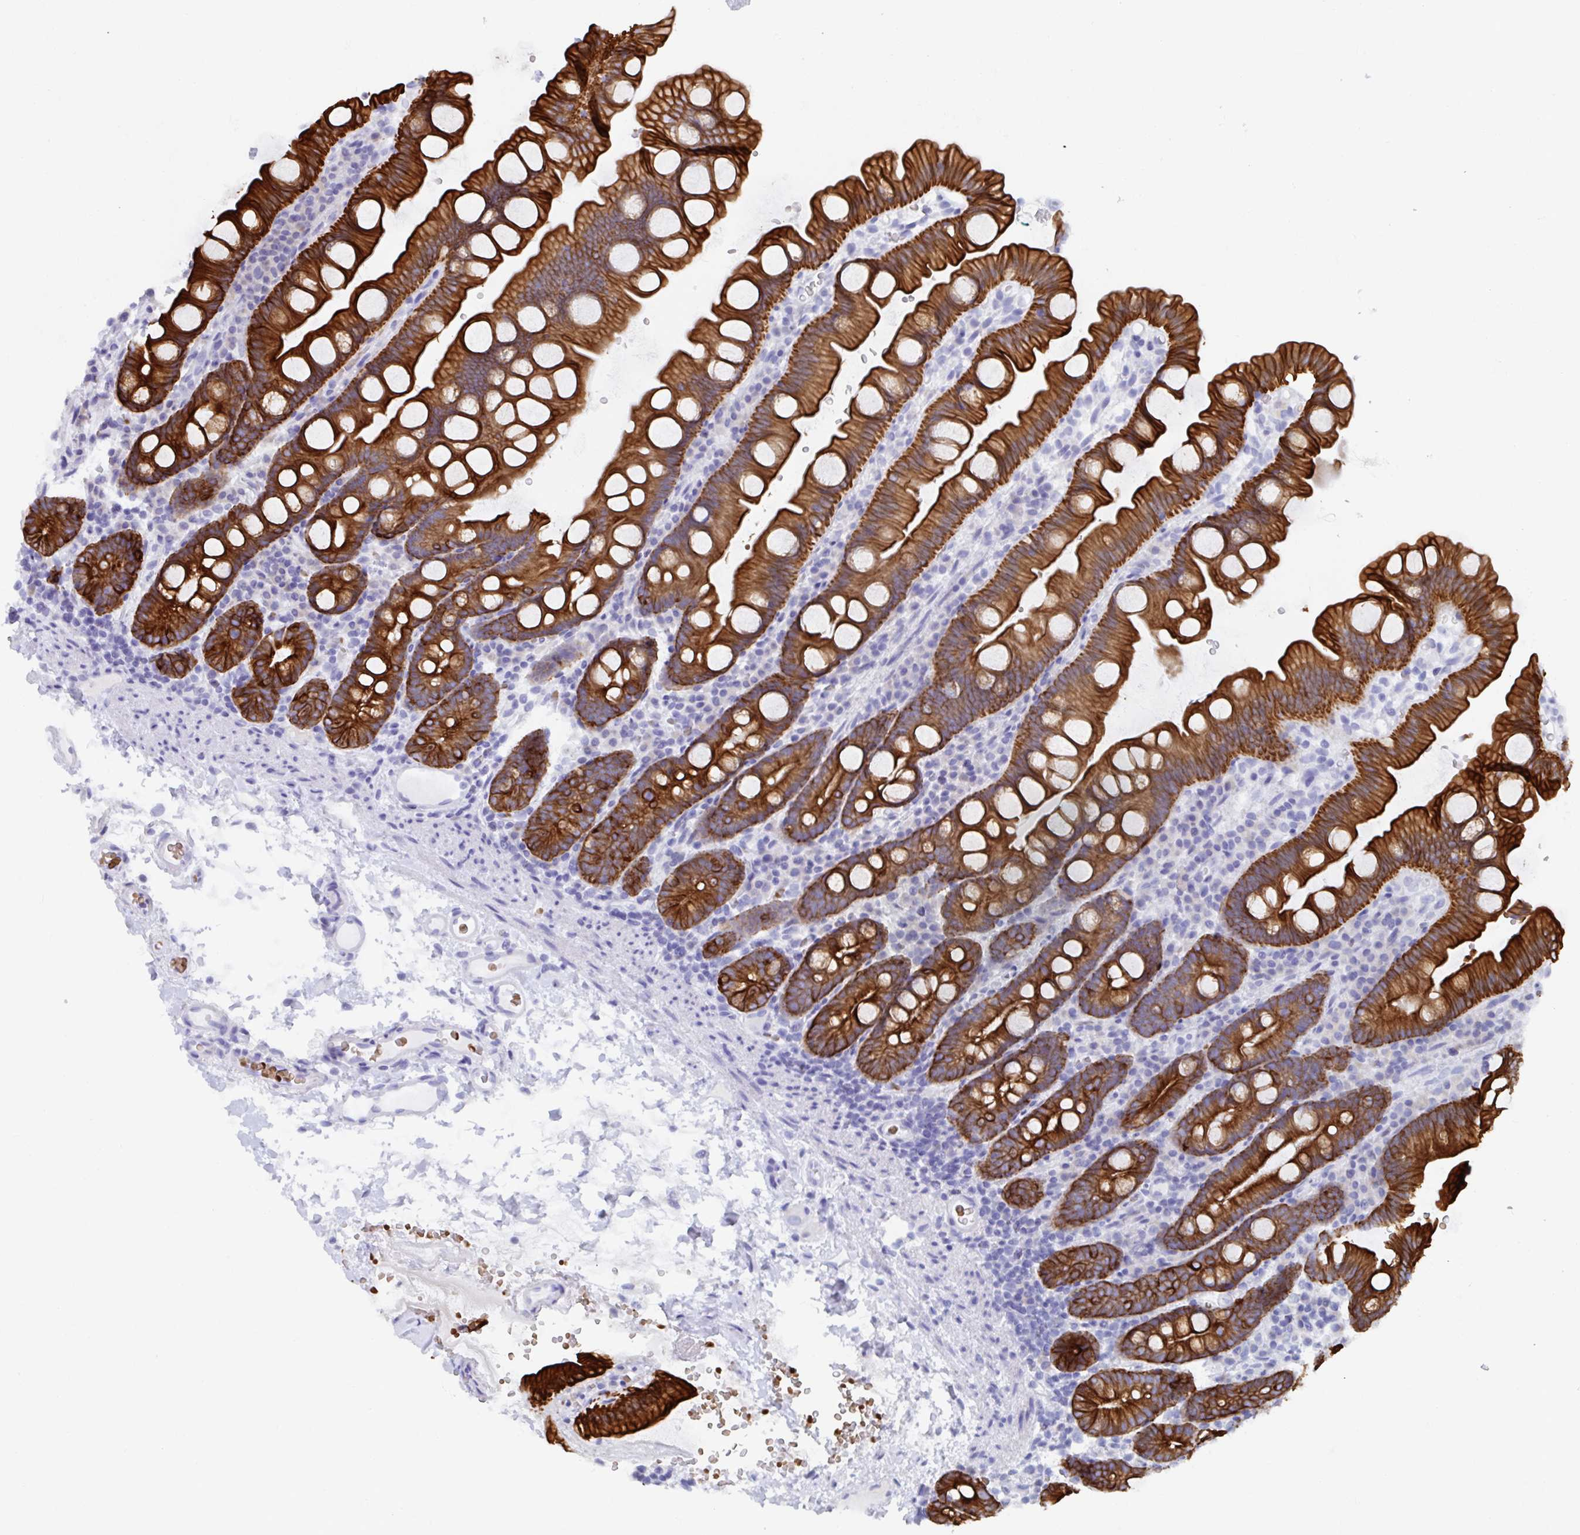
{"staining": {"intensity": "strong", "quantity": ">75%", "location": "cytoplasmic/membranous"}, "tissue": "small intestine", "cell_type": "Glandular cells", "image_type": "normal", "snomed": [{"axis": "morphology", "description": "Normal tissue, NOS"}, {"axis": "topography", "description": "Small intestine"}], "caption": "Strong cytoplasmic/membranous expression for a protein is appreciated in about >75% of glandular cells of benign small intestine using immunohistochemistry (IHC).", "gene": "CLDN8", "patient": {"sex": "female", "age": 68}}